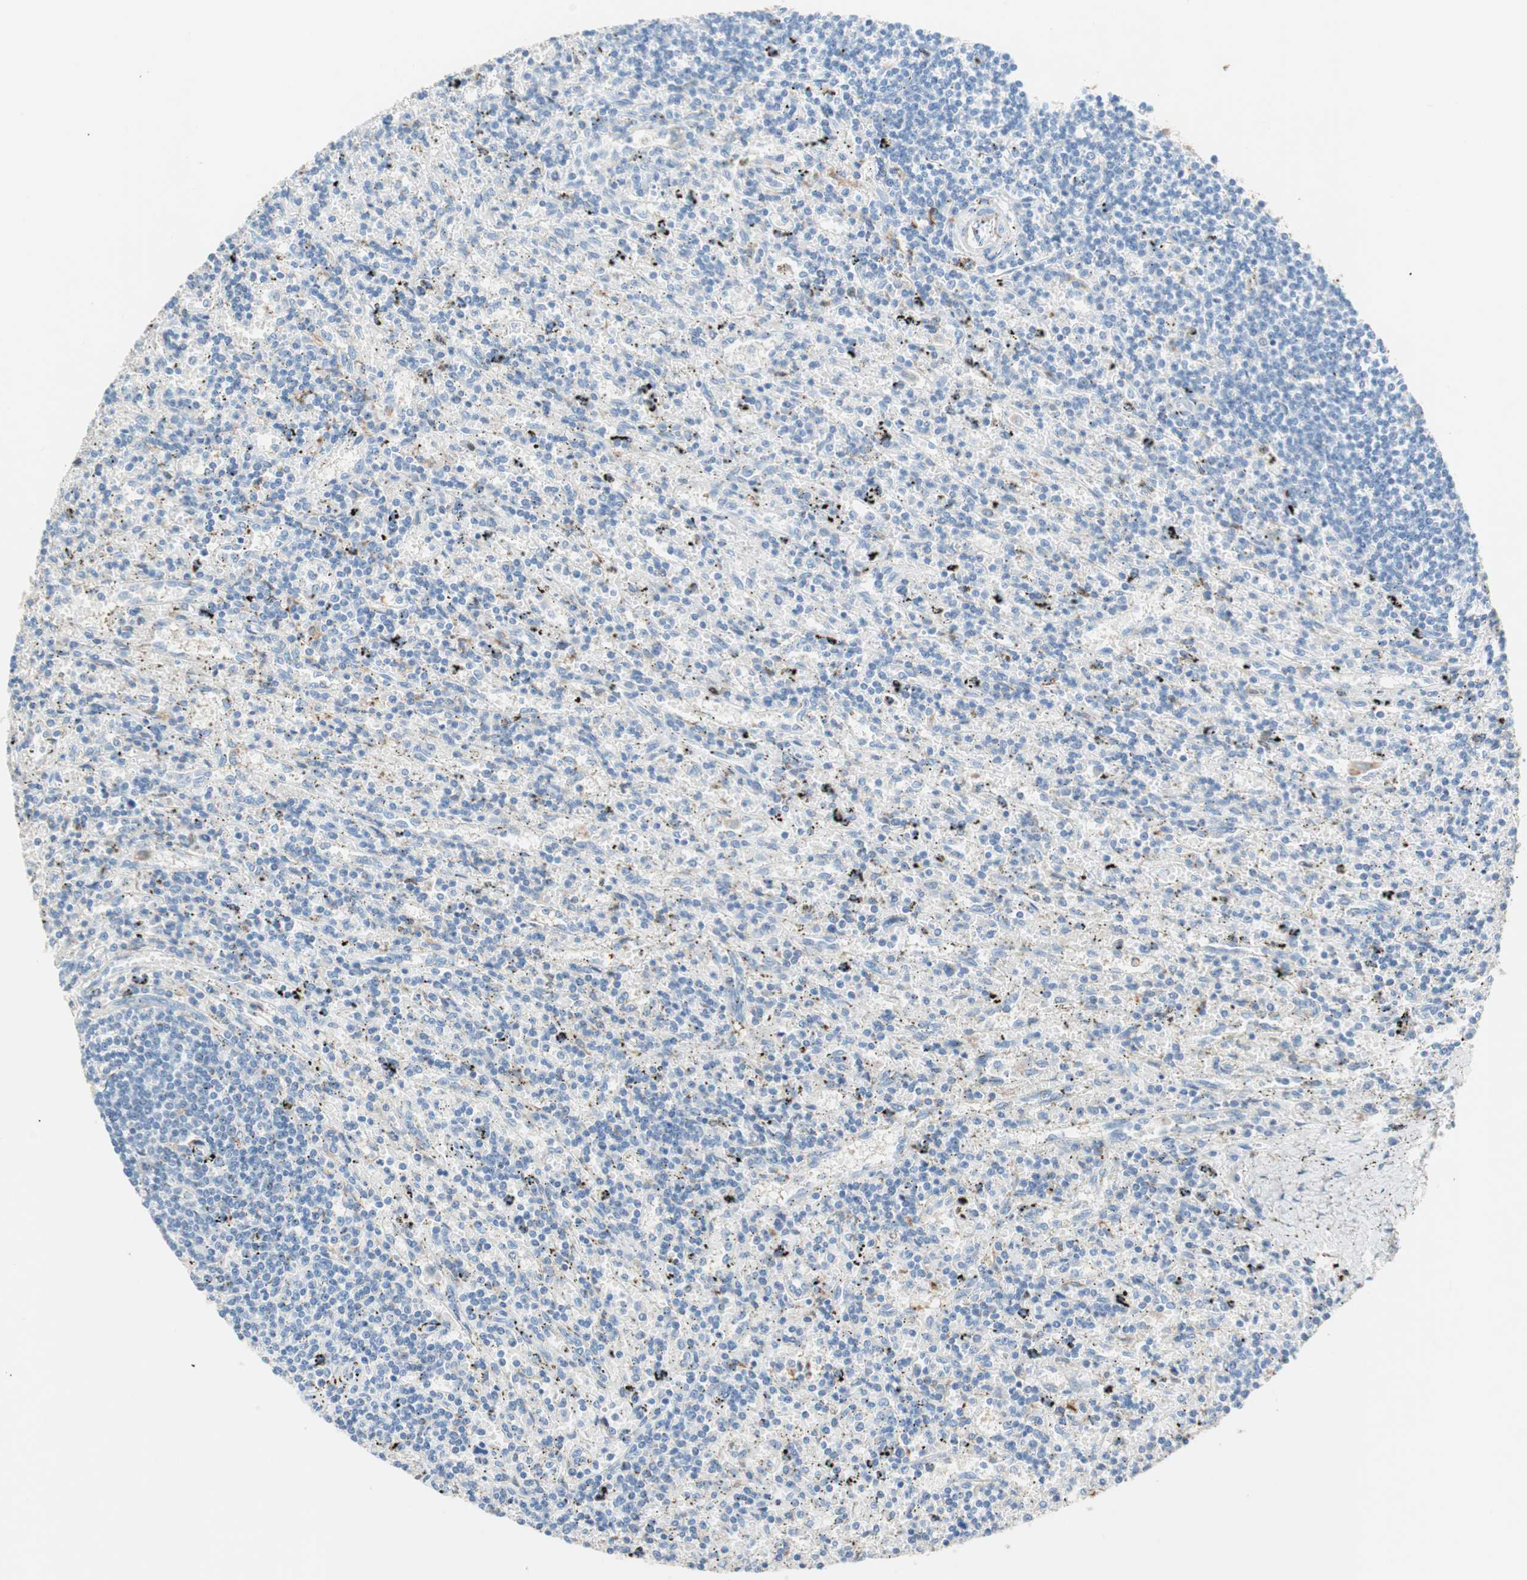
{"staining": {"intensity": "negative", "quantity": "none", "location": "none"}, "tissue": "lymphoma", "cell_type": "Tumor cells", "image_type": "cancer", "snomed": [{"axis": "morphology", "description": "Malignant lymphoma, non-Hodgkin's type, Low grade"}, {"axis": "topography", "description": "Spleen"}], "caption": "Tumor cells are negative for brown protein staining in low-grade malignant lymphoma, non-Hodgkin's type.", "gene": "GLUL", "patient": {"sex": "male", "age": 76}}